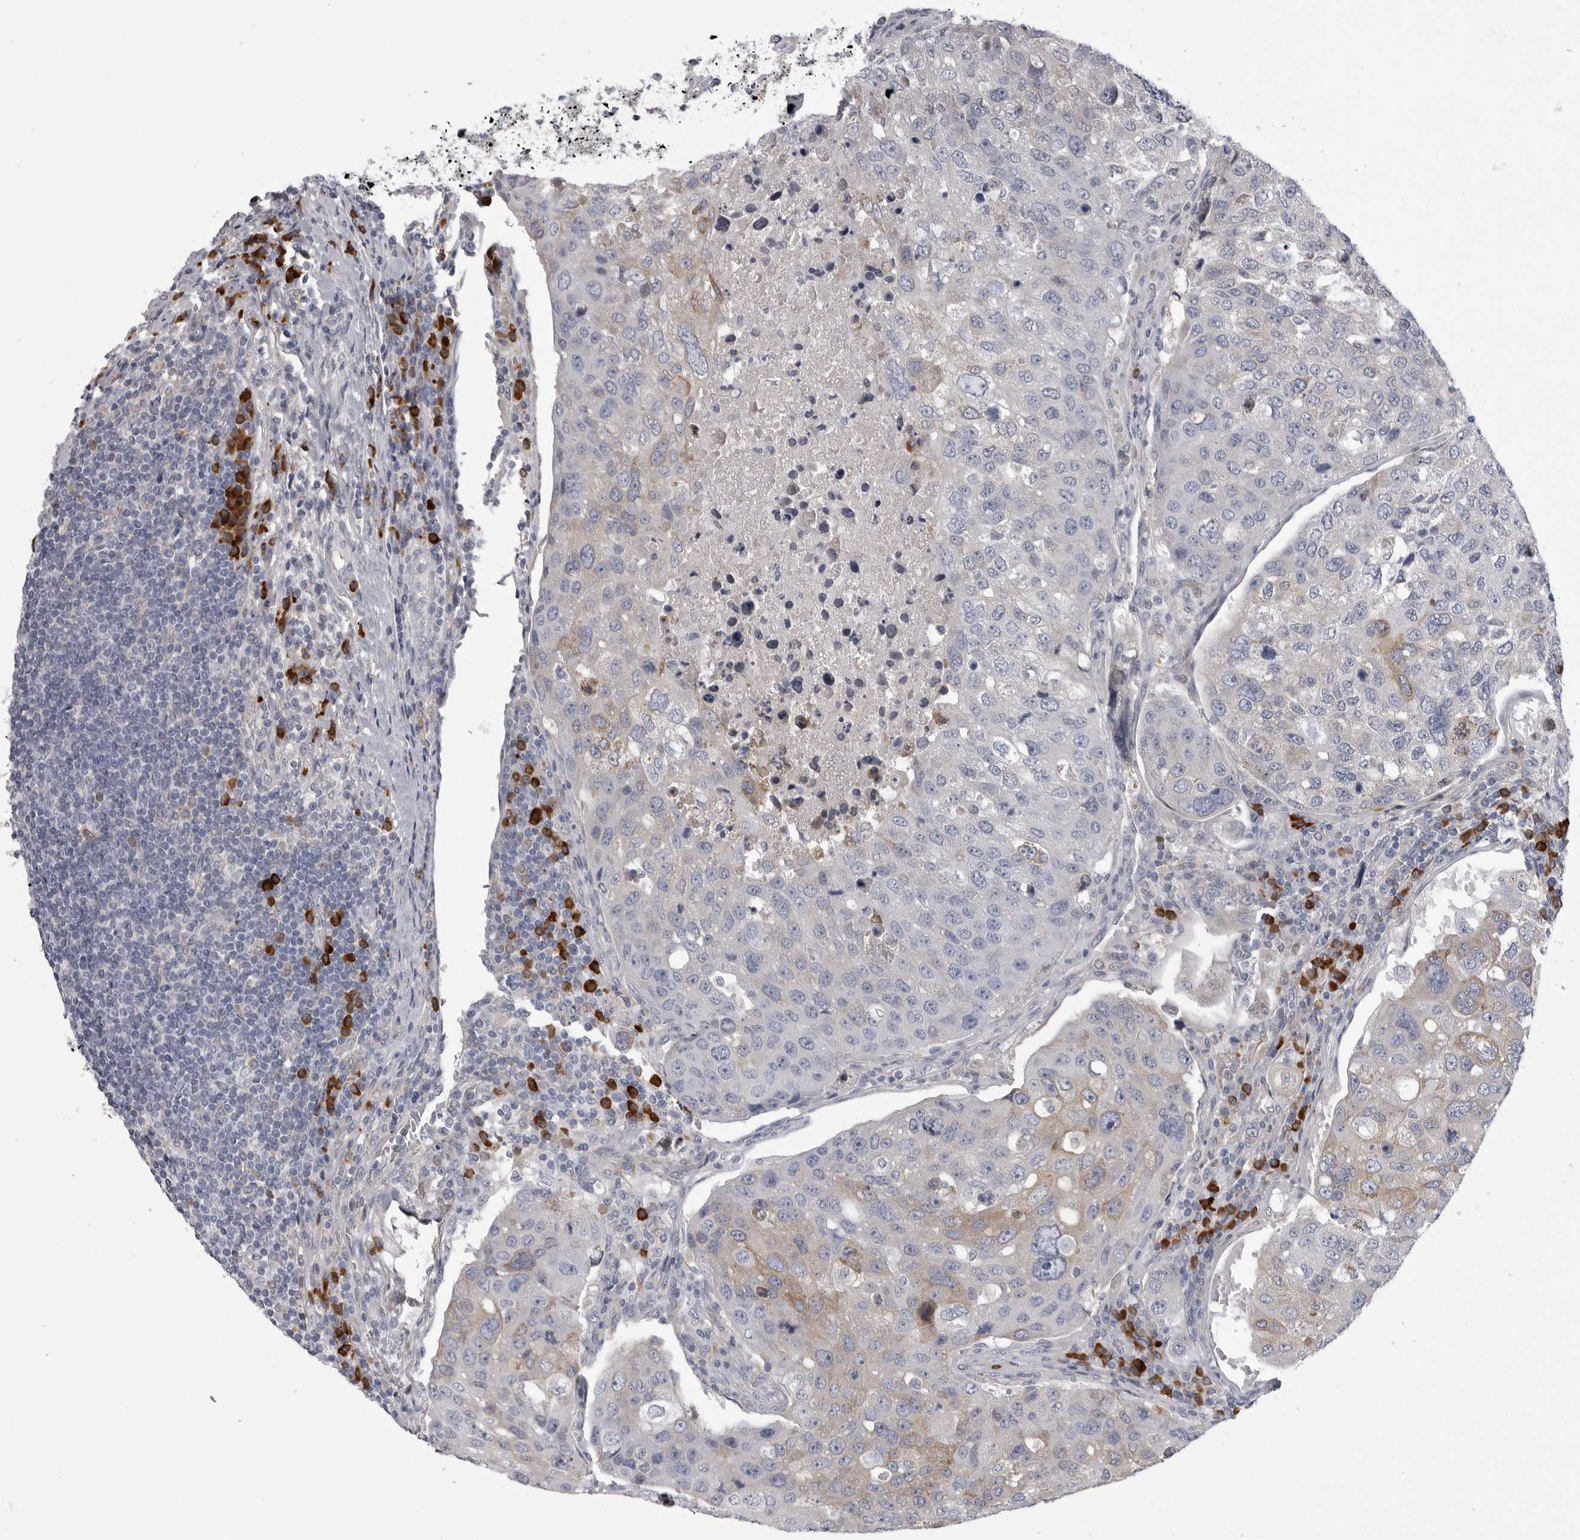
{"staining": {"intensity": "weak", "quantity": "<25%", "location": "cytoplasmic/membranous"}, "tissue": "urothelial cancer", "cell_type": "Tumor cells", "image_type": "cancer", "snomed": [{"axis": "morphology", "description": "Urothelial carcinoma, High grade"}, {"axis": "topography", "description": "Lymph node"}, {"axis": "topography", "description": "Urinary bladder"}], "caption": "Micrograph shows no significant protein staining in tumor cells of urothelial cancer. (Stains: DAB (3,3'-diaminobenzidine) immunohistochemistry (IHC) with hematoxylin counter stain, Microscopy: brightfield microscopy at high magnification).", "gene": "FKBP2", "patient": {"sex": "male", "age": 51}}